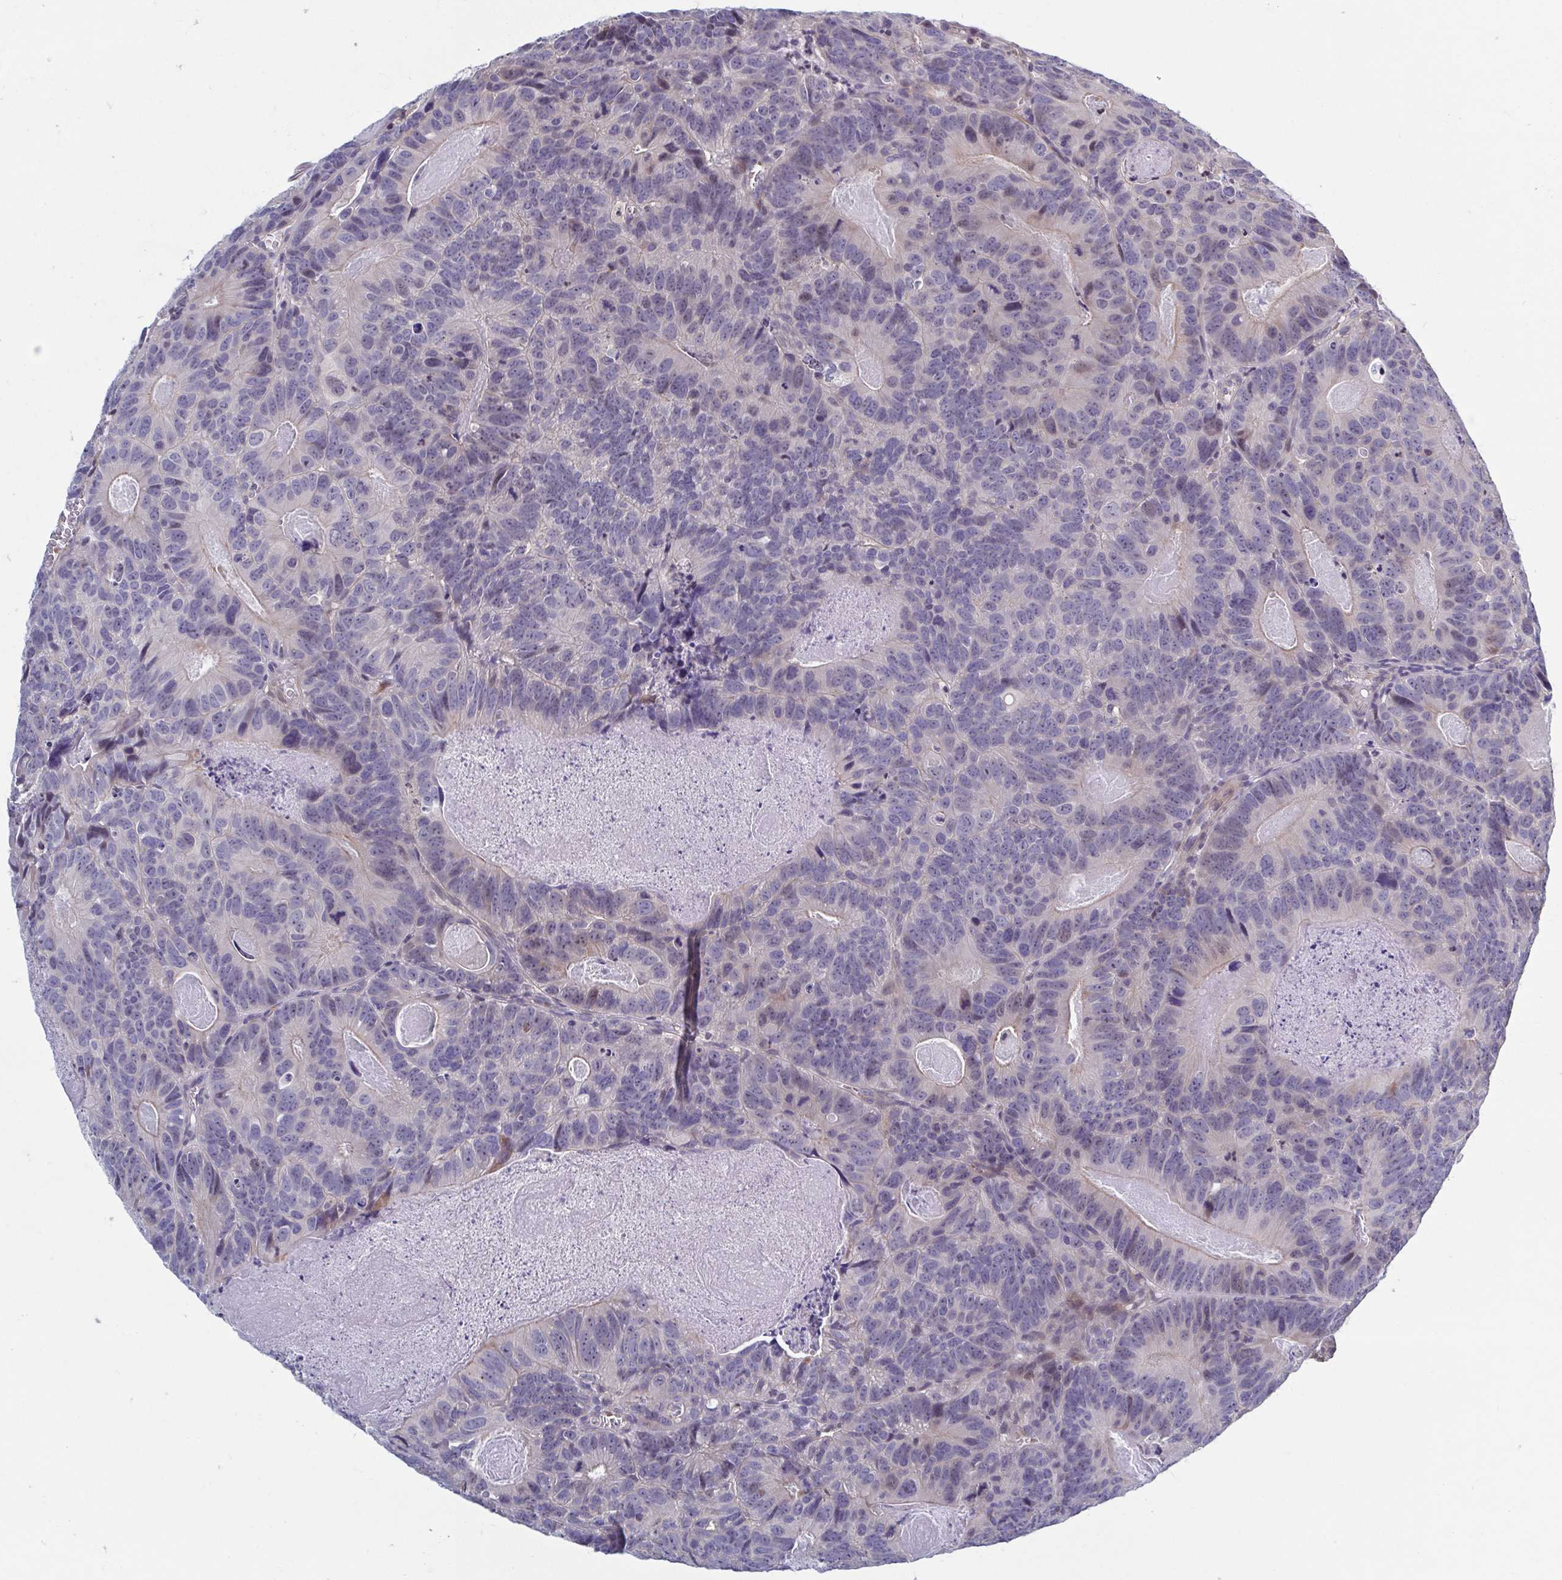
{"staining": {"intensity": "negative", "quantity": "none", "location": "none"}, "tissue": "head and neck cancer", "cell_type": "Tumor cells", "image_type": "cancer", "snomed": [{"axis": "morphology", "description": "Adenocarcinoma, NOS"}, {"axis": "topography", "description": "Head-Neck"}], "caption": "Immunohistochemical staining of human adenocarcinoma (head and neck) displays no significant expression in tumor cells.", "gene": "LRRC38", "patient": {"sex": "male", "age": 62}}